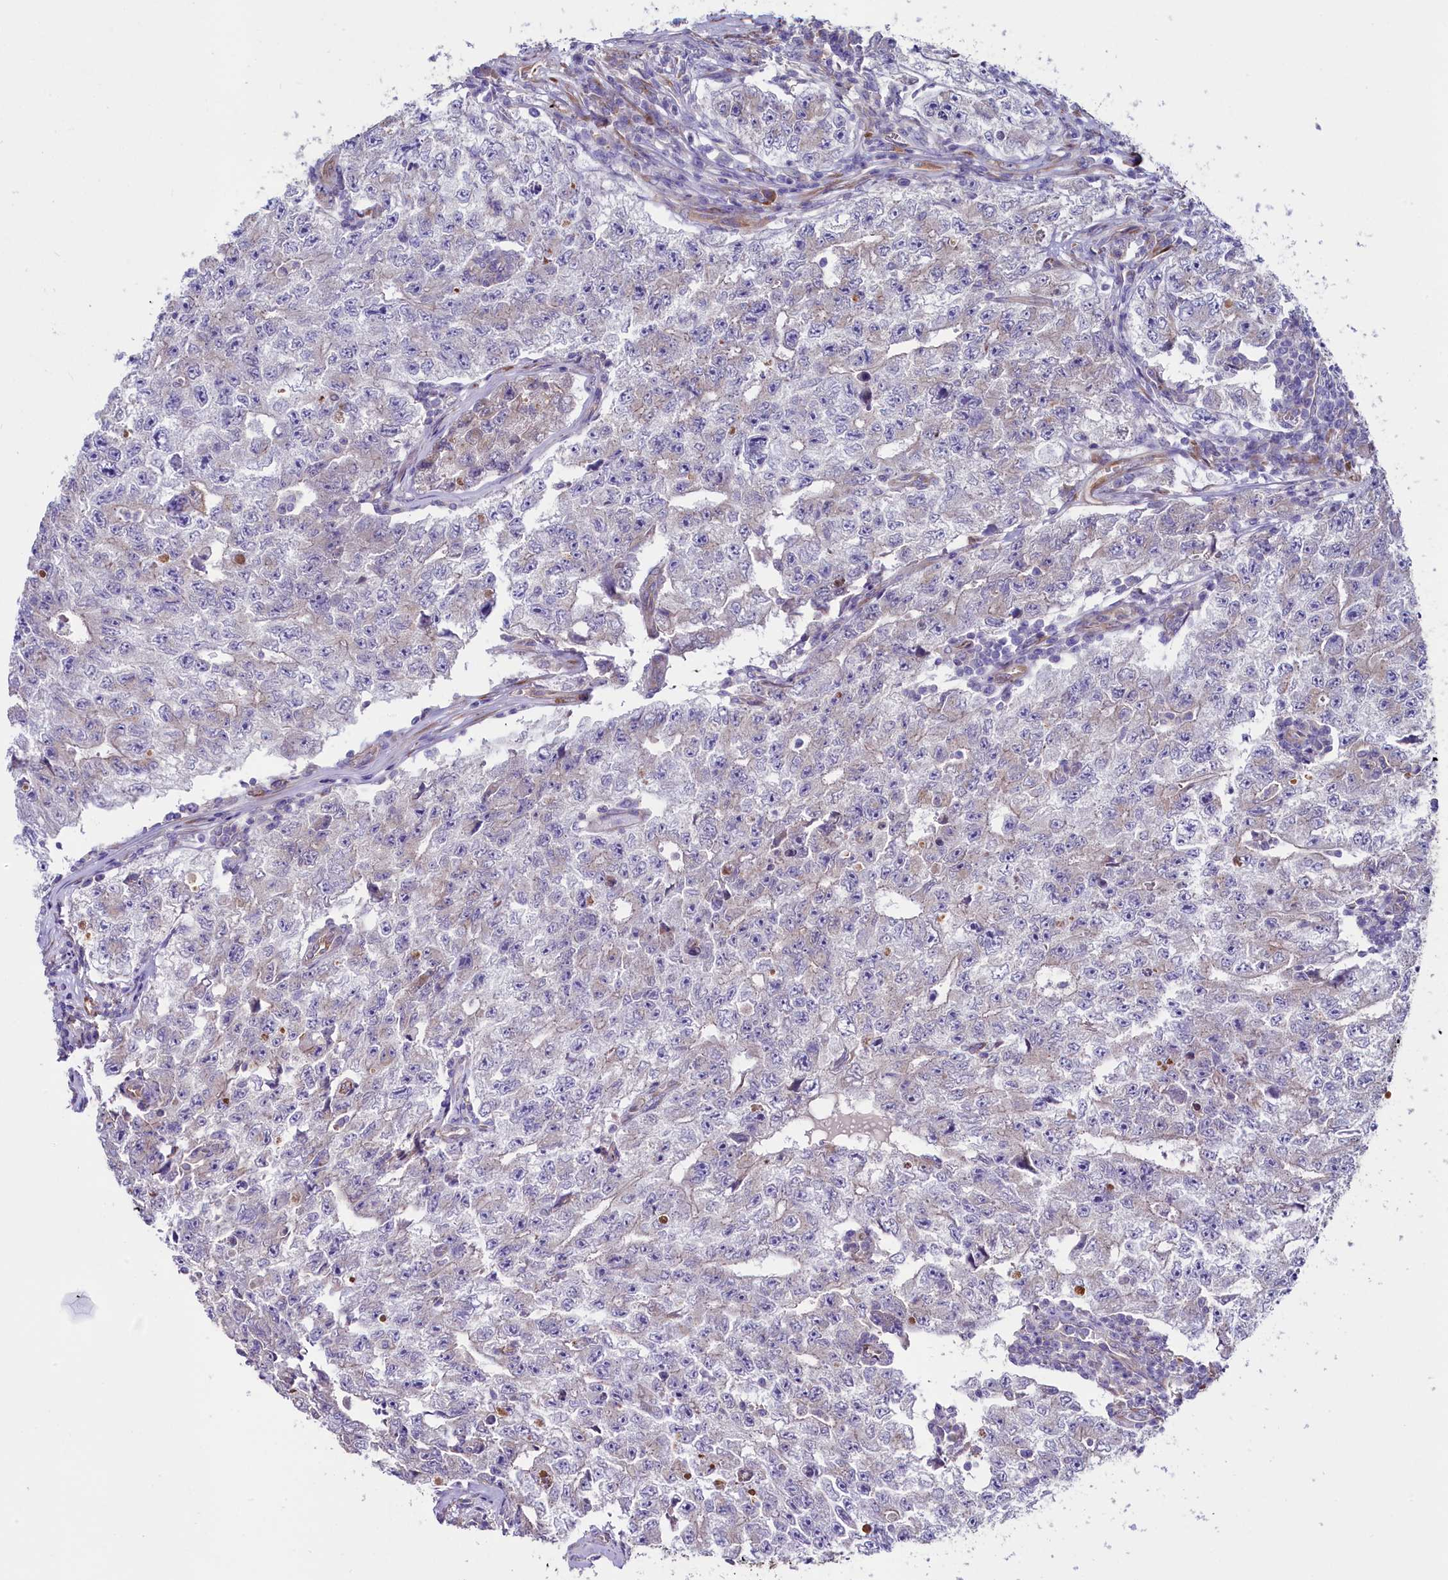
{"staining": {"intensity": "negative", "quantity": "none", "location": "none"}, "tissue": "testis cancer", "cell_type": "Tumor cells", "image_type": "cancer", "snomed": [{"axis": "morphology", "description": "Carcinoma, Embryonal, NOS"}, {"axis": "topography", "description": "Testis"}], "caption": "Immunohistochemistry (IHC) image of testis cancer (embryonal carcinoma) stained for a protein (brown), which reveals no expression in tumor cells.", "gene": "GPR108", "patient": {"sex": "male", "age": 17}}